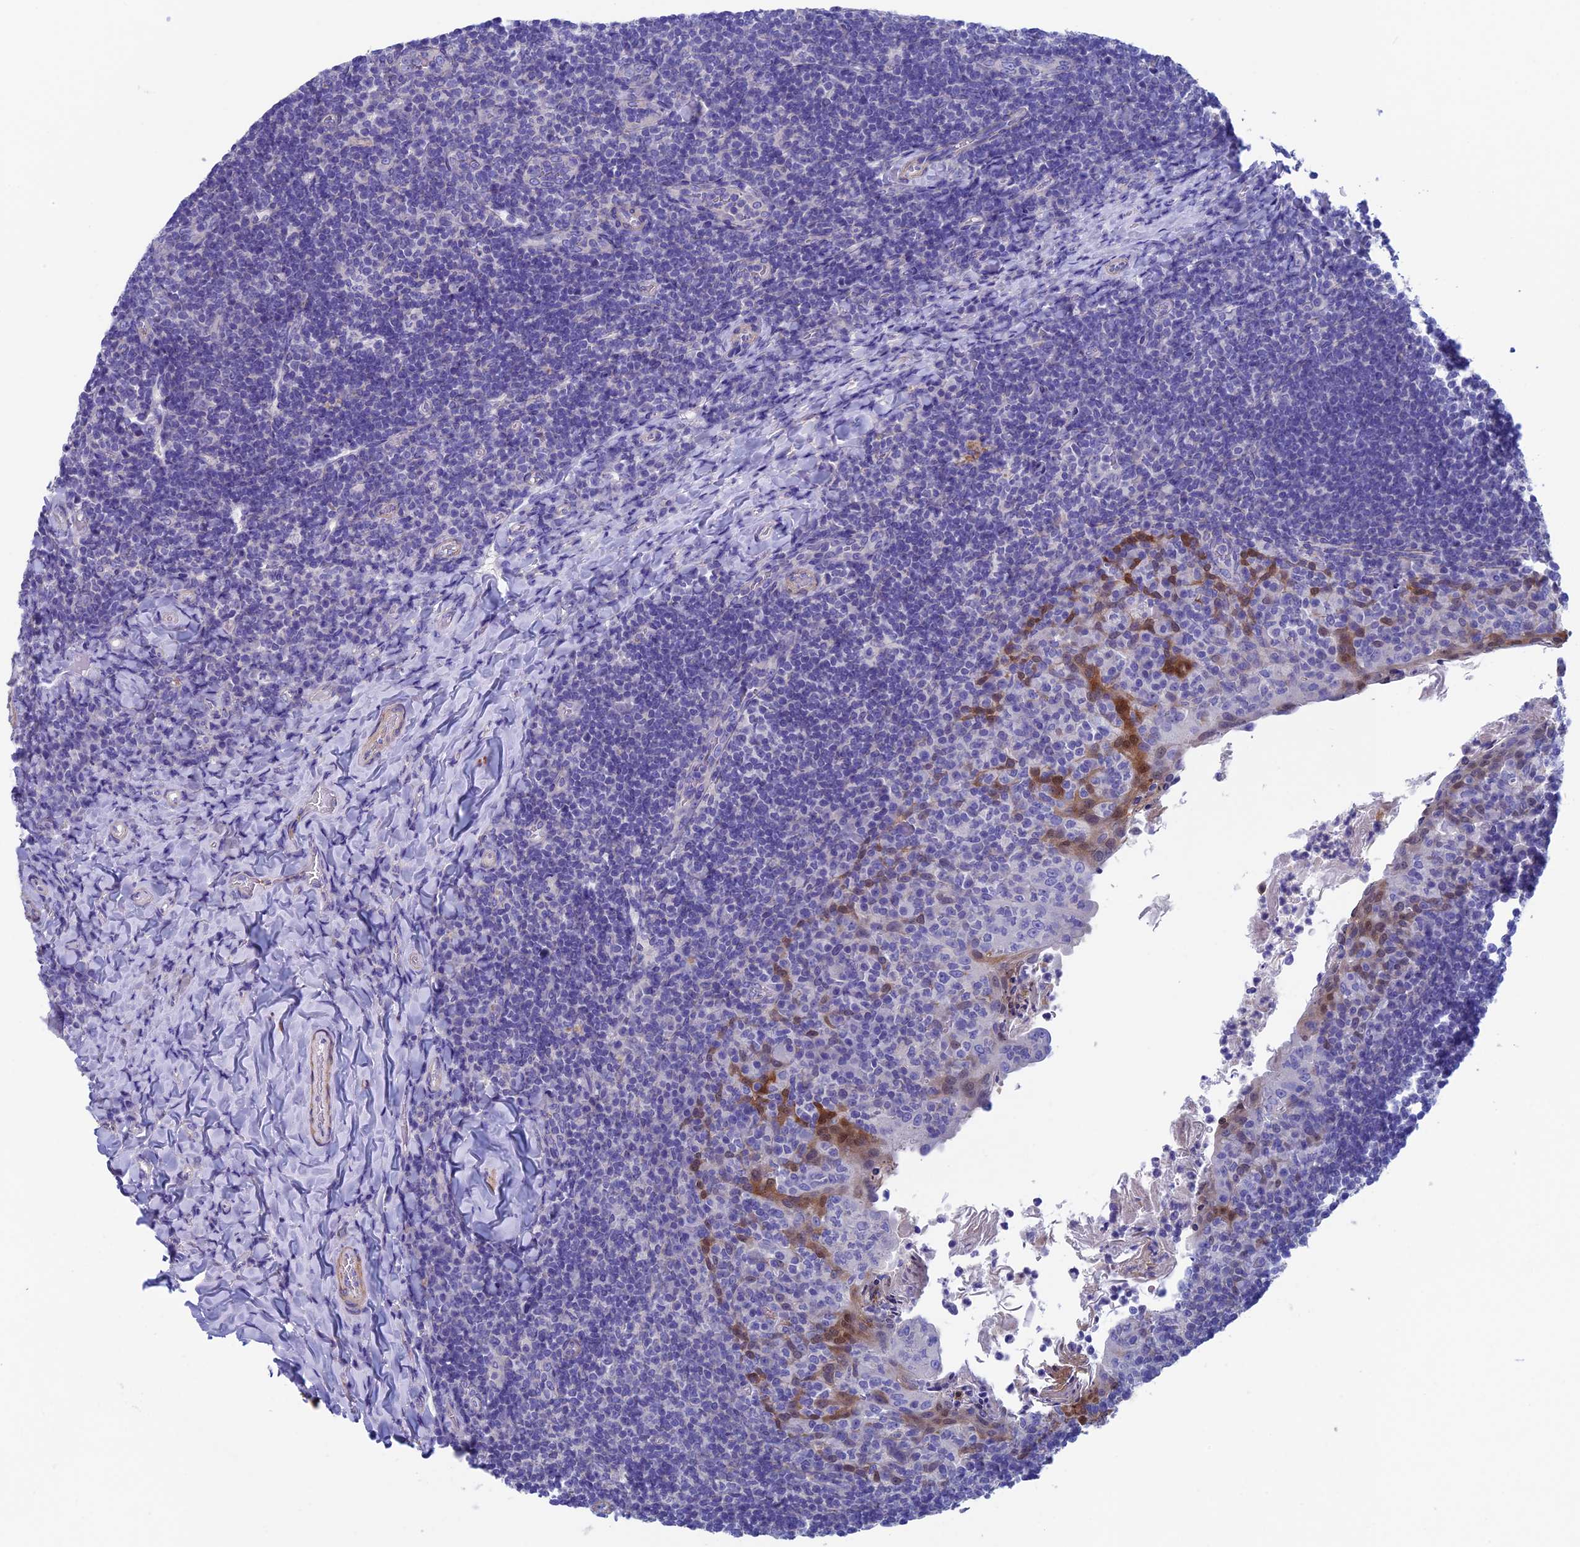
{"staining": {"intensity": "negative", "quantity": "none", "location": "none"}, "tissue": "tonsil", "cell_type": "Germinal center cells", "image_type": "normal", "snomed": [{"axis": "morphology", "description": "Normal tissue, NOS"}, {"axis": "topography", "description": "Tonsil"}], "caption": "Human tonsil stained for a protein using IHC displays no positivity in germinal center cells.", "gene": "ADH7", "patient": {"sex": "female", "age": 10}}